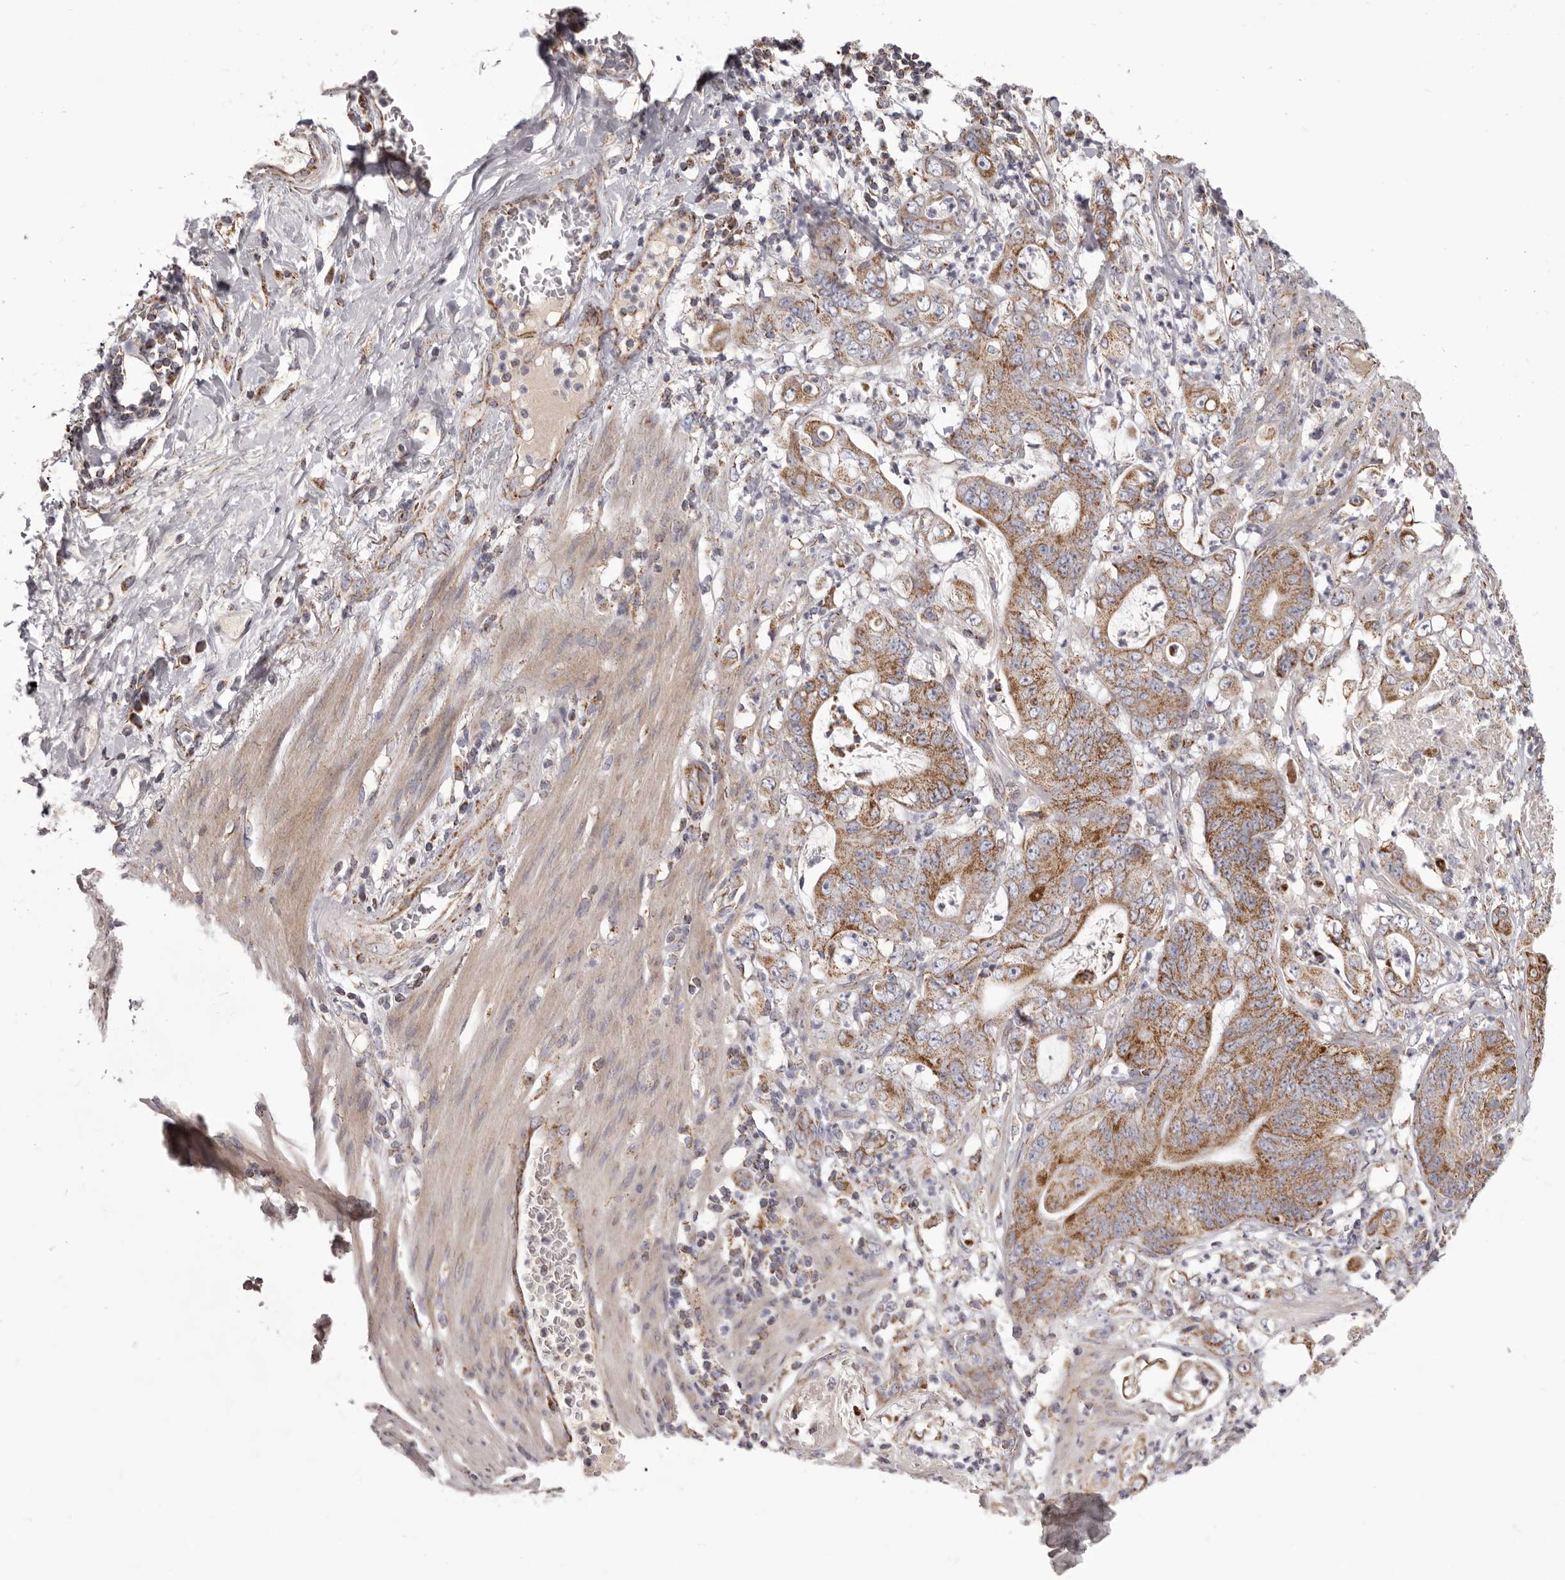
{"staining": {"intensity": "moderate", "quantity": ">75%", "location": "cytoplasmic/membranous"}, "tissue": "stomach cancer", "cell_type": "Tumor cells", "image_type": "cancer", "snomed": [{"axis": "morphology", "description": "Adenocarcinoma, NOS"}, {"axis": "topography", "description": "Stomach"}], "caption": "This histopathology image displays immunohistochemistry staining of stomach cancer, with medium moderate cytoplasmic/membranous positivity in approximately >75% of tumor cells.", "gene": "CHRM2", "patient": {"sex": "female", "age": 73}}